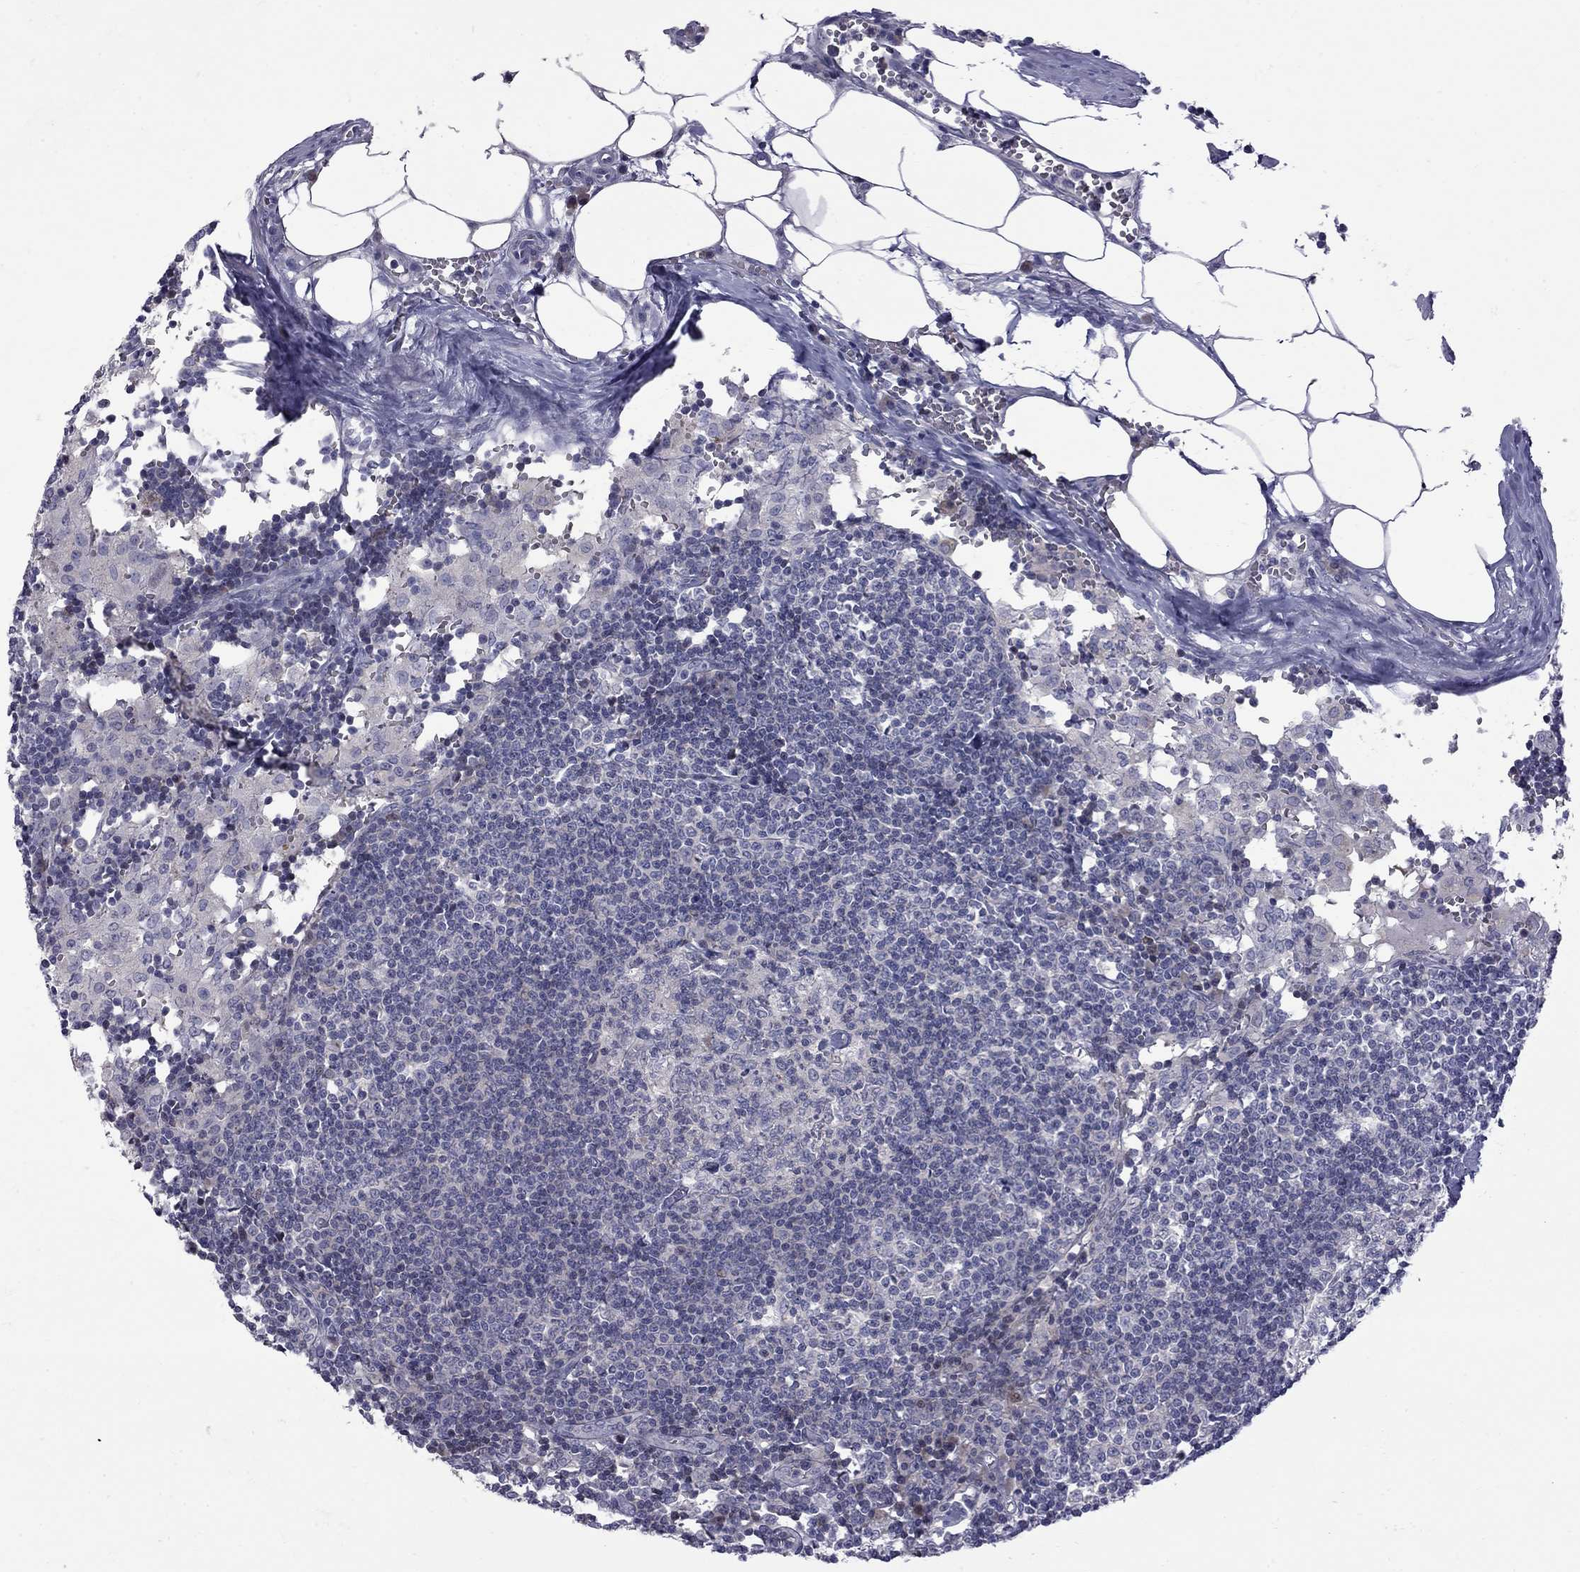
{"staining": {"intensity": "negative", "quantity": "none", "location": "none"}, "tissue": "lymph node", "cell_type": "Germinal center cells", "image_type": "normal", "snomed": [{"axis": "morphology", "description": "Normal tissue, NOS"}, {"axis": "topography", "description": "Lymph node"}], "caption": "Protein analysis of normal lymph node shows no significant positivity in germinal center cells.", "gene": "NRARP", "patient": {"sex": "male", "age": 55}}